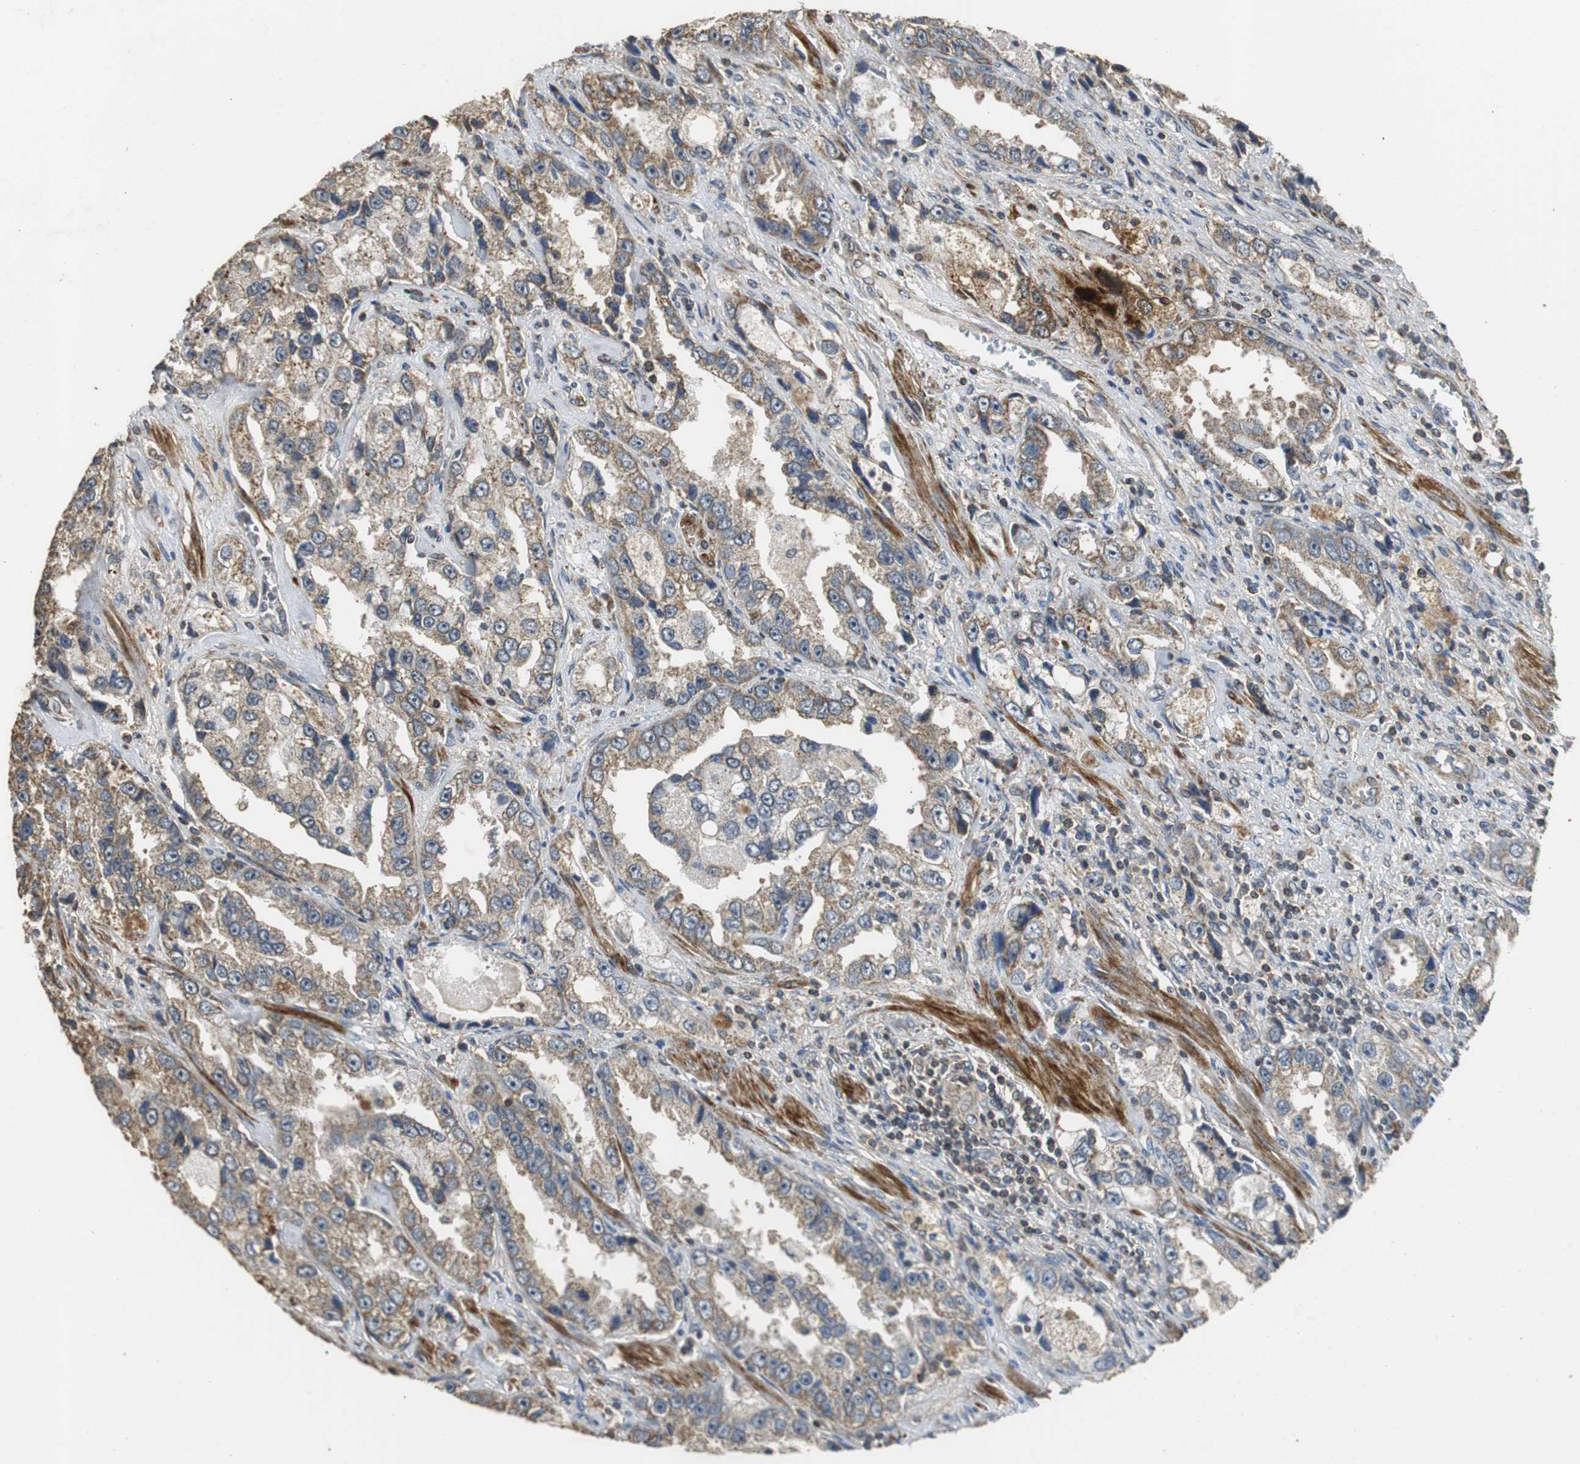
{"staining": {"intensity": "weak", "quantity": "25%-75%", "location": "cytoplasmic/membranous"}, "tissue": "prostate cancer", "cell_type": "Tumor cells", "image_type": "cancer", "snomed": [{"axis": "morphology", "description": "Adenocarcinoma, High grade"}, {"axis": "topography", "description": "Prostate"}], "caption": "Immunohistochemistry (DAB (3,3'-diaminobenzidine)) staining of high-grade adenocarcinoma (prostate) demonstrates weak cytoplasmic/membranous protein positivity in approximately 25%-75% of tumor cells. The protein is shown in brown color, while the nuclei are stained blue.", "gene": "NNT", "patient": {"sex": "male", "age": 63}}